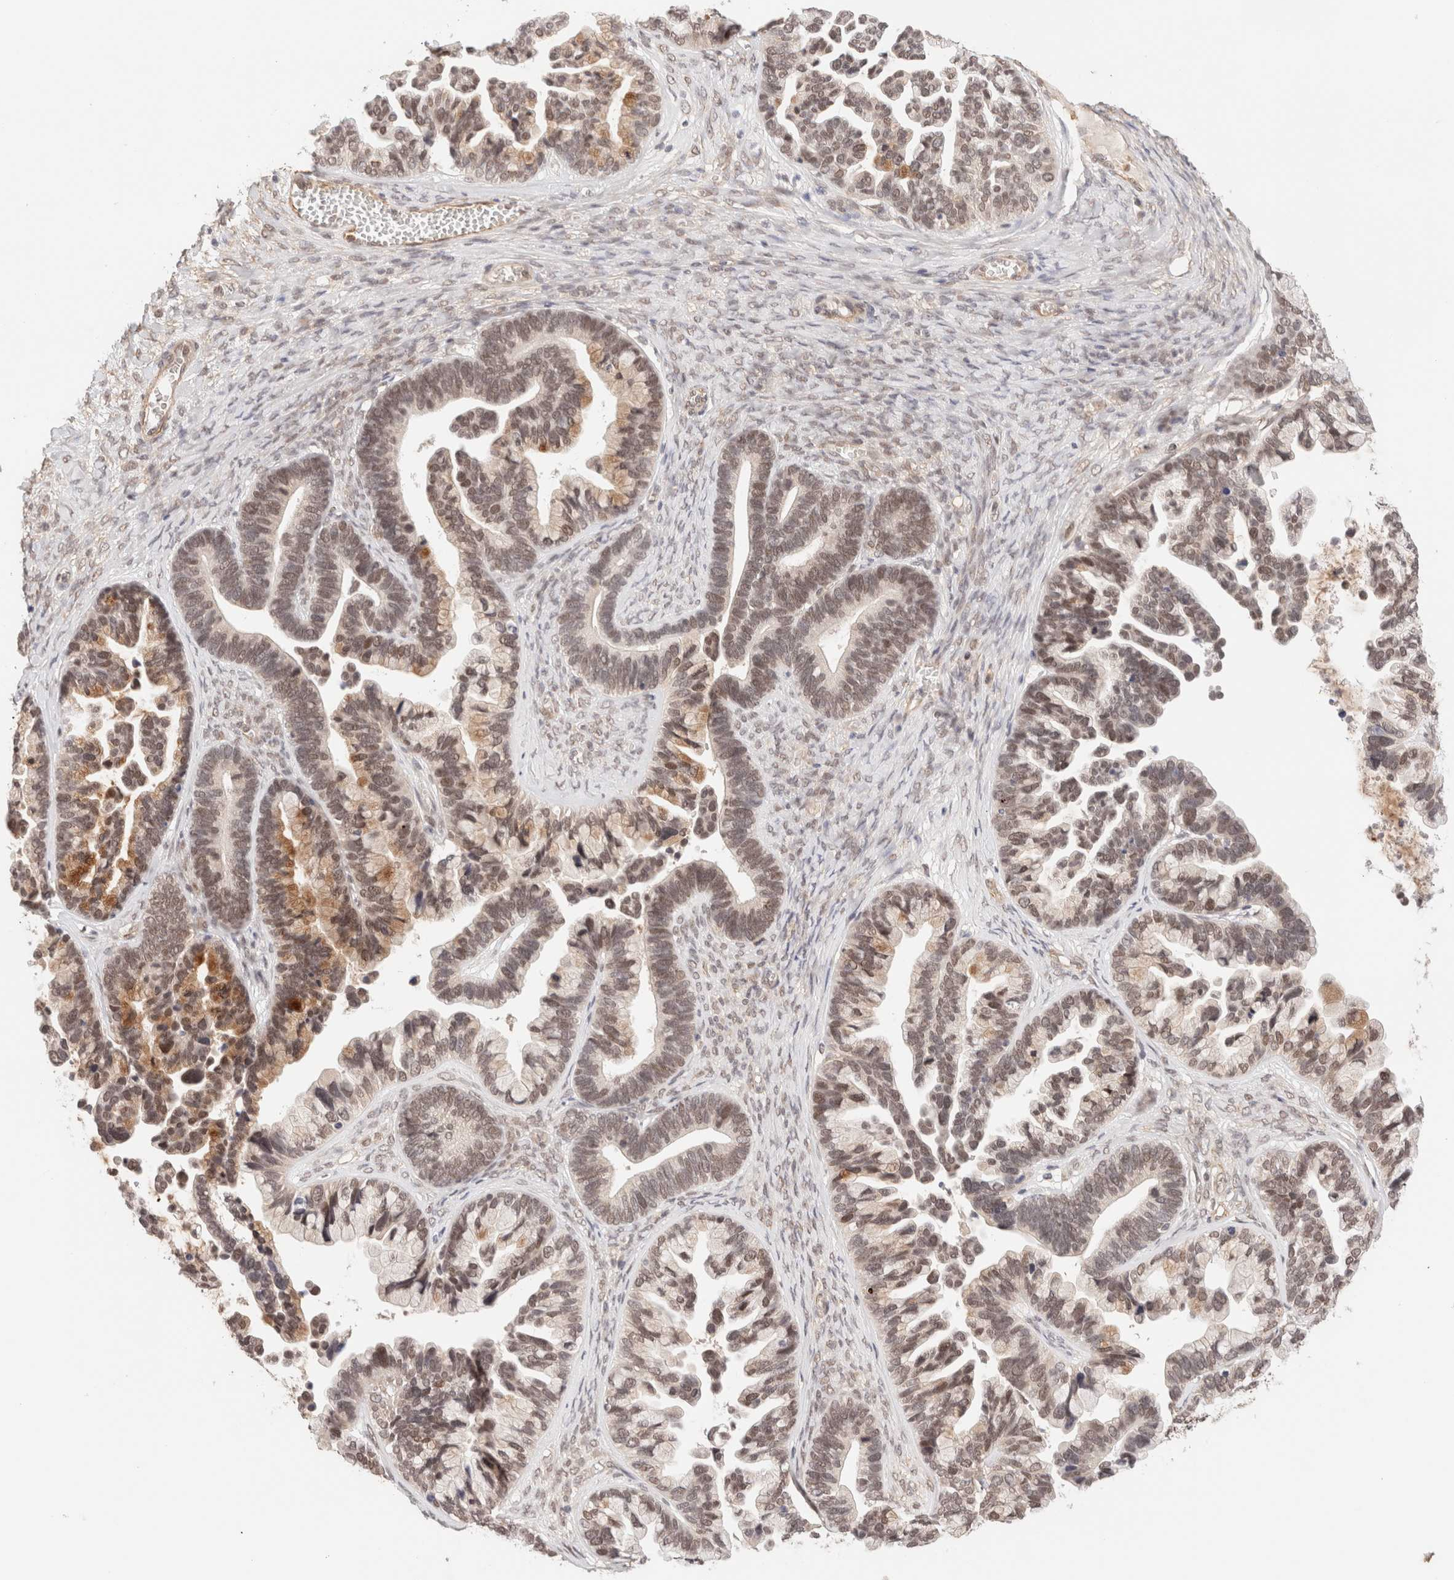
{"staining": {"intensity": "moderate", "quantity": ">75%", "location": "nuclear"}, "tissue": "ovarian cancer", "cell_type": "Tumor cells", "image_type": "cancer", "snomed": [{"axis": "morphology", "description": "Cystadenocarcinoma, serous, NOS"}, {"axis": "topography", "description": "Ovary"}], "caption": "Tumor cells exhibit moderate nuclear positivity in approximately >75% of cells in ovarian serous cystadenocarcinoma.", "gene": "BRPF3", "patient": {"sex": "female", "age": 56}}